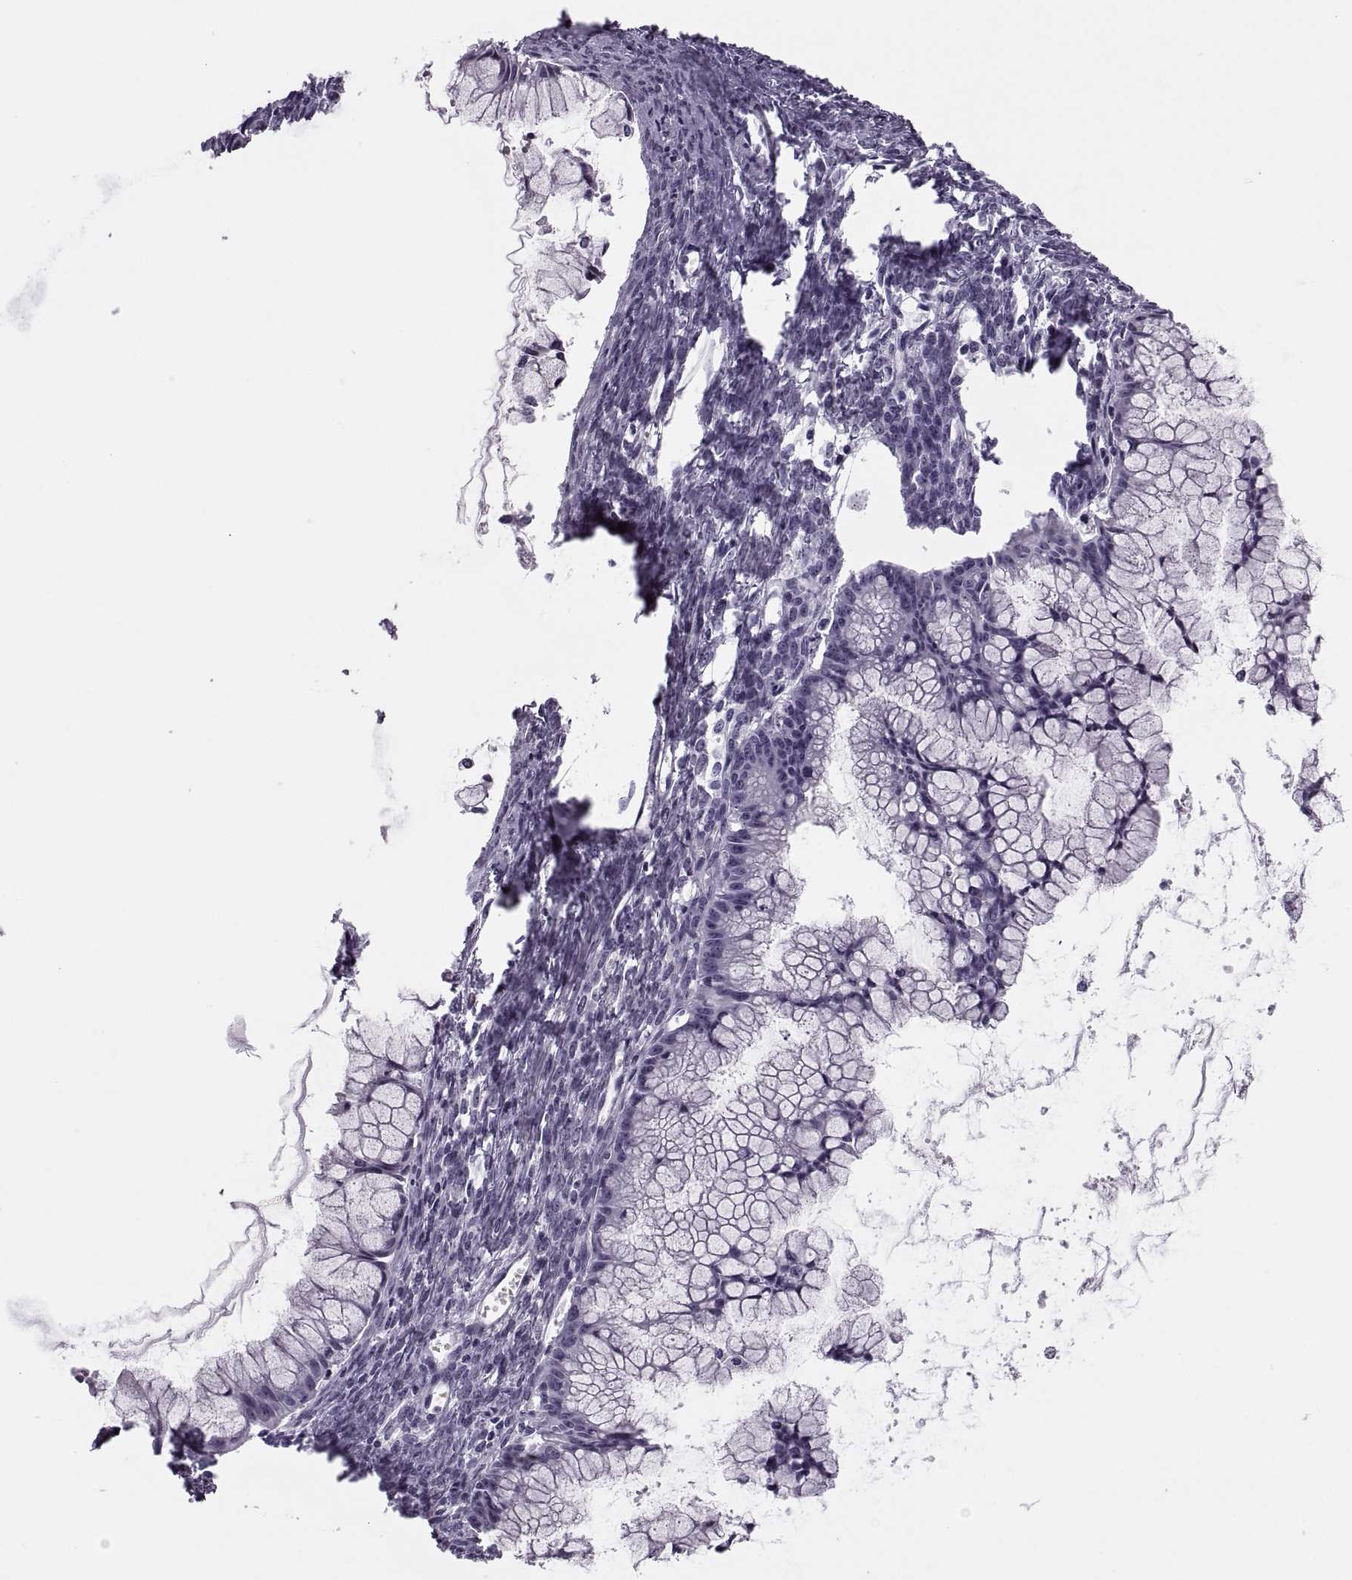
{"staining": {"intensity": "negative", "quantity": "none", "location": "none"}, "tissue": "ovarian cancer", "cell_type": "Tumor cells", "image_type": "cancer", "snomed": [{"axis": "morphology", "description": "Cystadenocarcinoma, mucinous, NOS"}, {"axis": "topography", "description": "Ovary"}], "caption": "Tumor cells are negative for protein expression in human ovarian cancer.", "gene": "SYNGR4", "patient": {"sex": "female", "age": 41}}